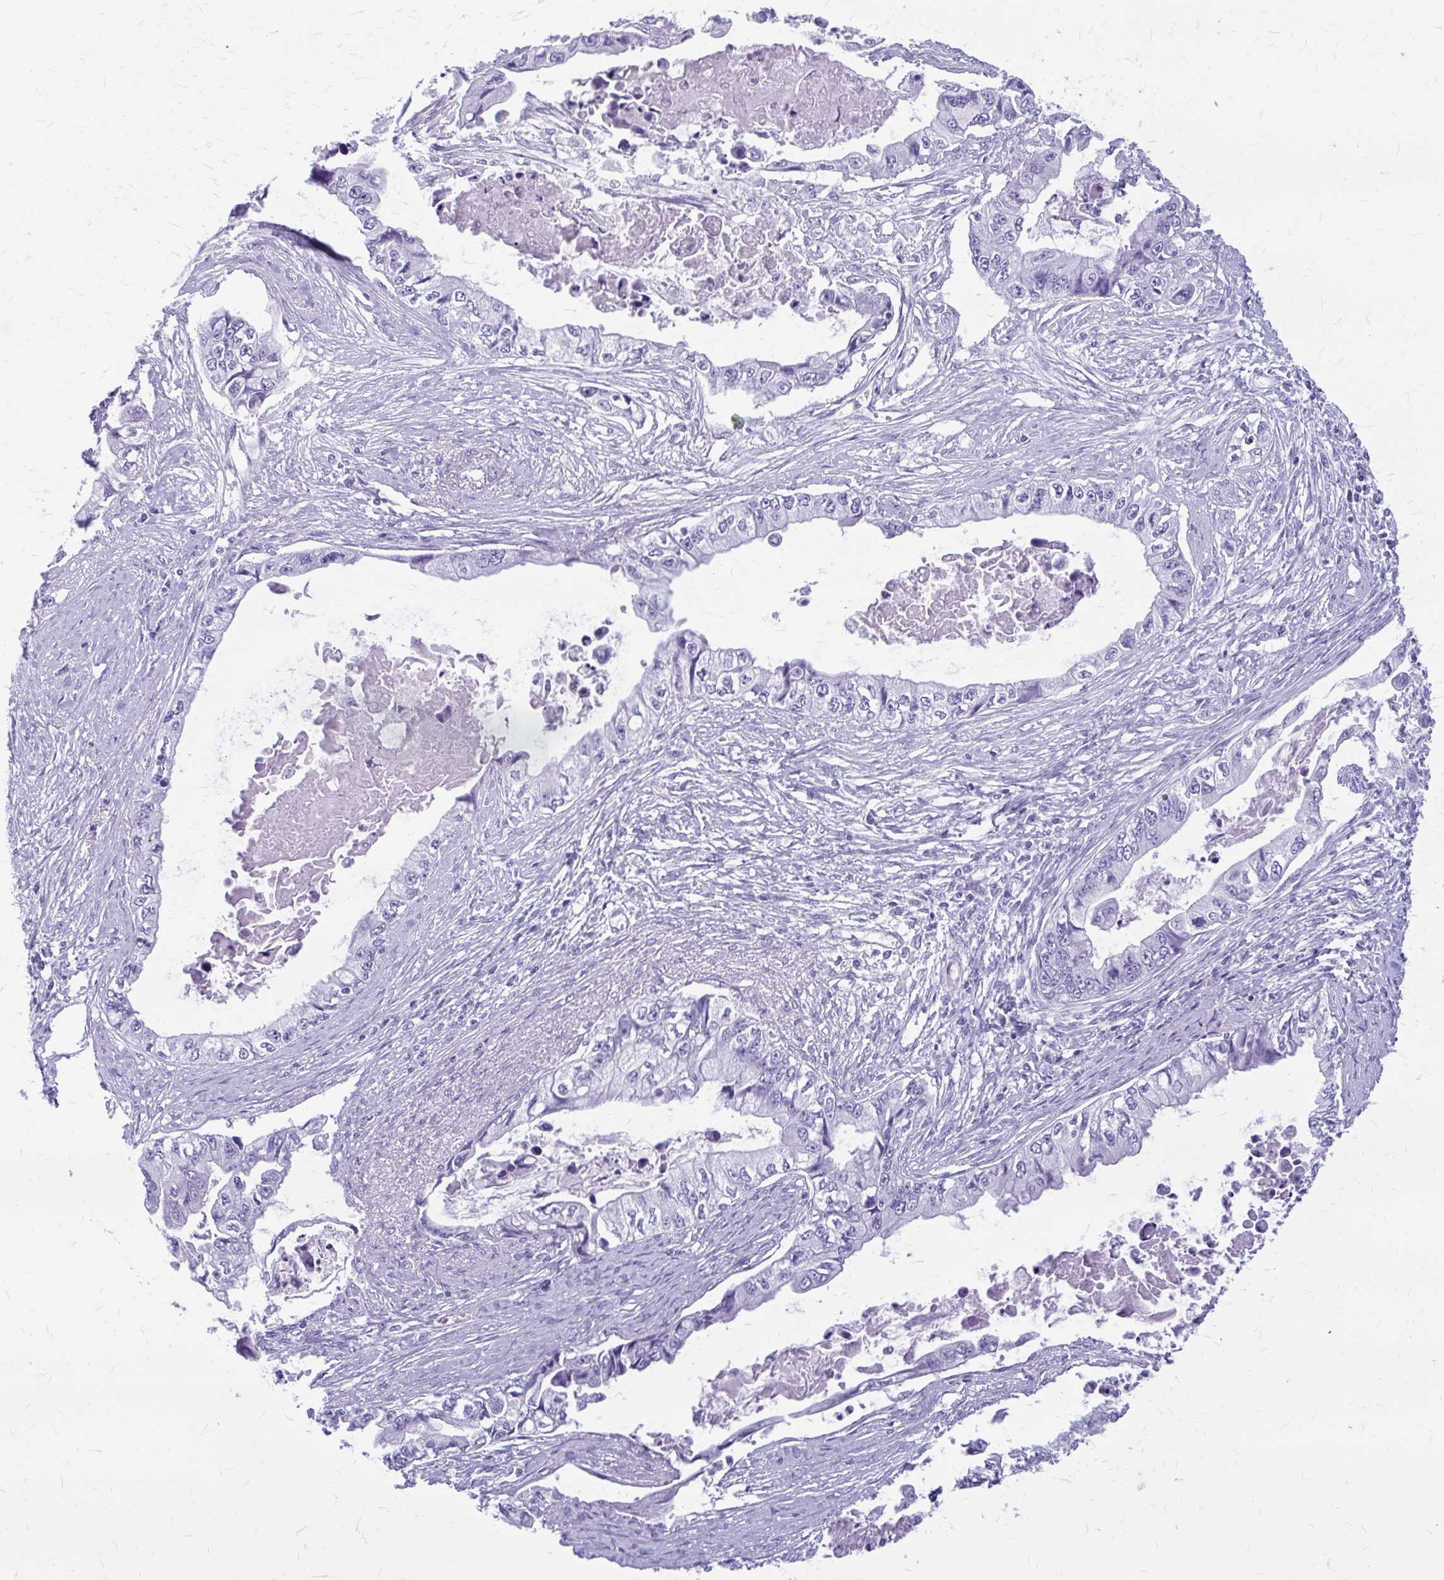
{"staining": {"intensity": "negative", "quantity": "none", "location": "none"}, "tissue": "pancreatic cancer", "cell_type": "Tumor cells", "image_type": "cancer", "snomed": [{"axis": "morphology", "description": "Adenocarcinoma, NOS"}, {"axis": "topography", "description": "Pancreas"}], "caption": "Immunohistochemical staining of pancreatic cancer demonstrates no significant expression in tumor cells.", "gene": "KLHDC7A", "patient": {"sex": "male", "age": 66}}